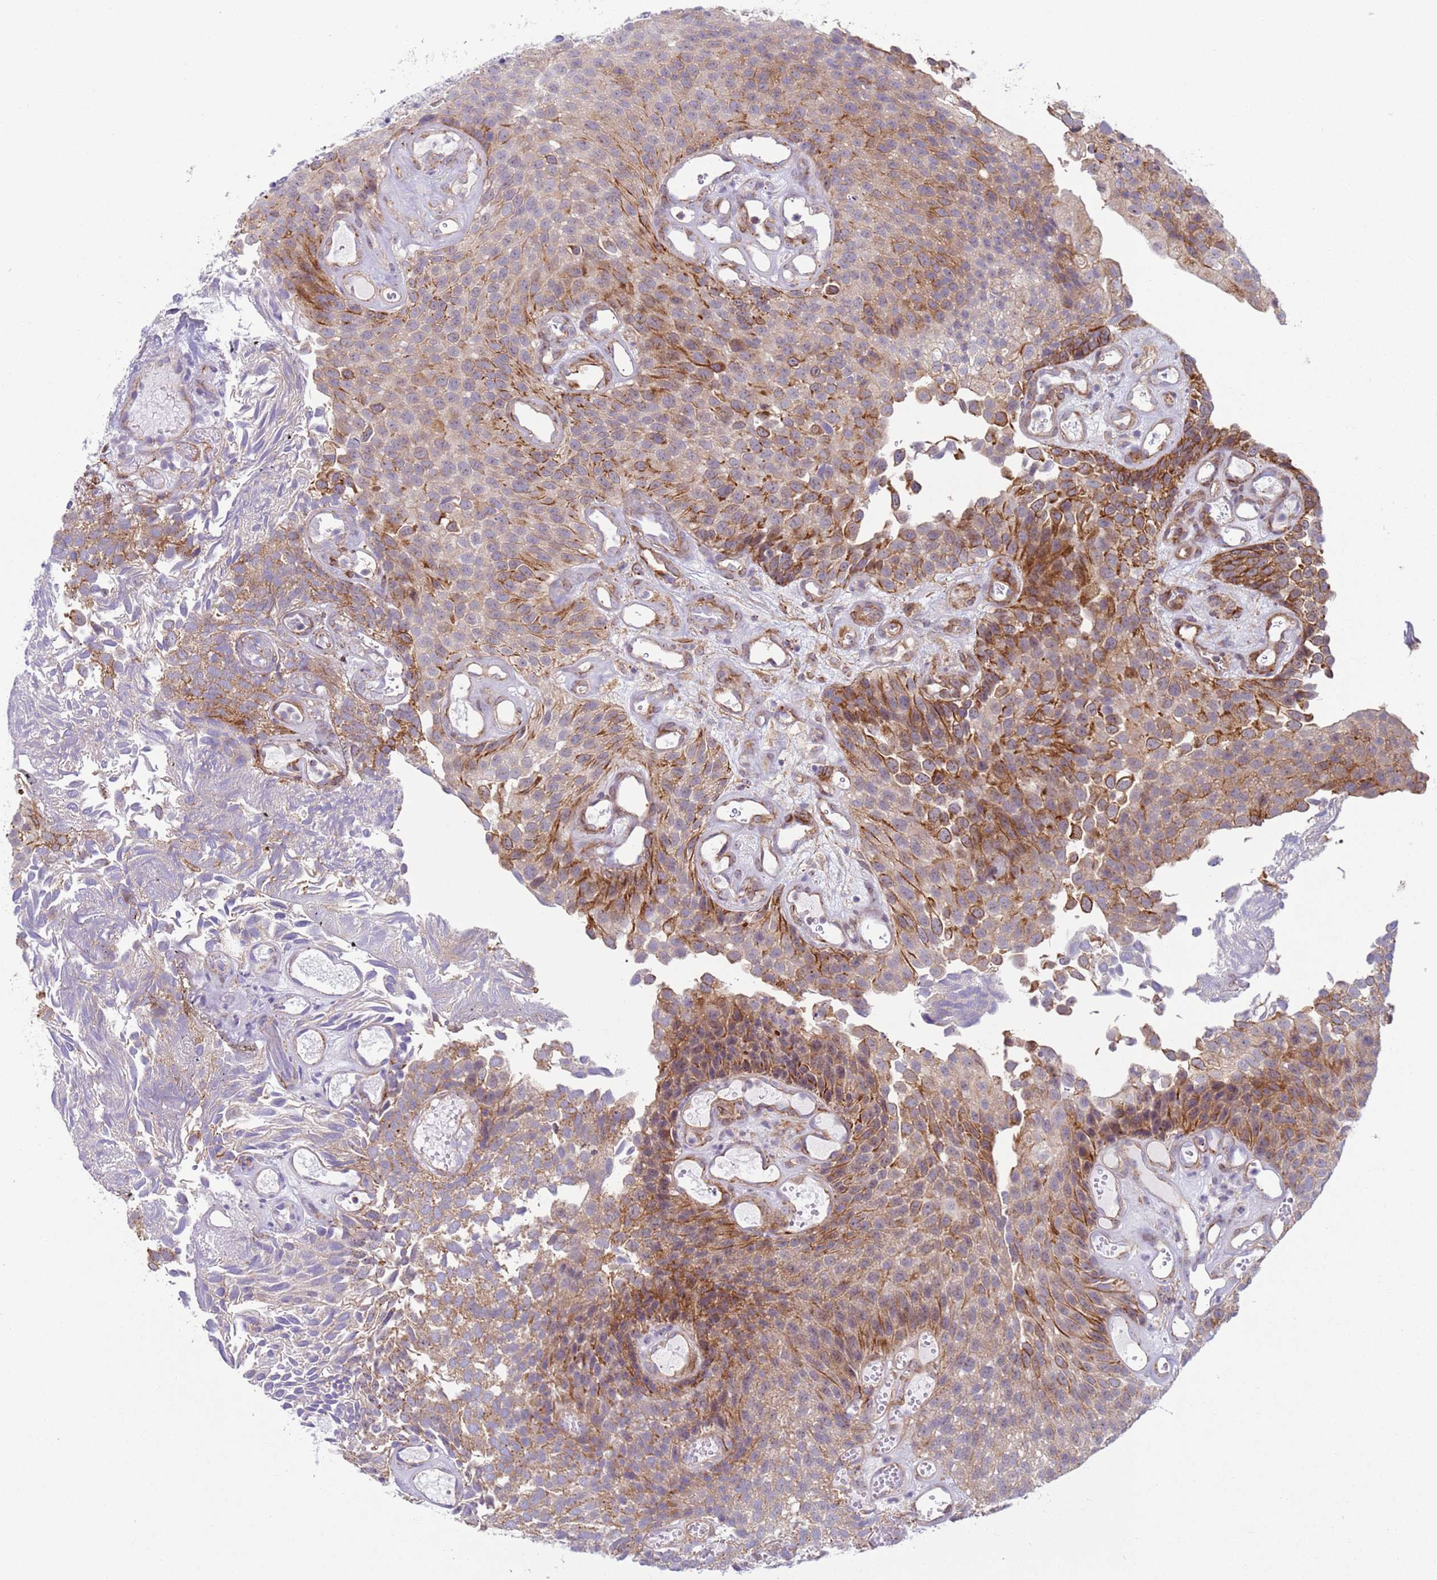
{"staining": {"intensity": "moderate", "quantity": "25%-75%", "location": "cytoplasmic/membranous"}, "tissue": "urothelial cancer", "cell_type": "Tumor cells", "image_type": "cancer", "snomed": [{"axis": "morphology", "description": "Urothelial carcinoma, Low grade"}, {"axis": "topography", "description": "Urinary bladder"}], "caption": "A medium amount of moderate cytoplasmic/membranous expression is seen in approximately 25%-75% of tumor cells in urothelial cancer tissue.", "gene": "HEATR1", "patient": {"sex": "male", "age": 89}}